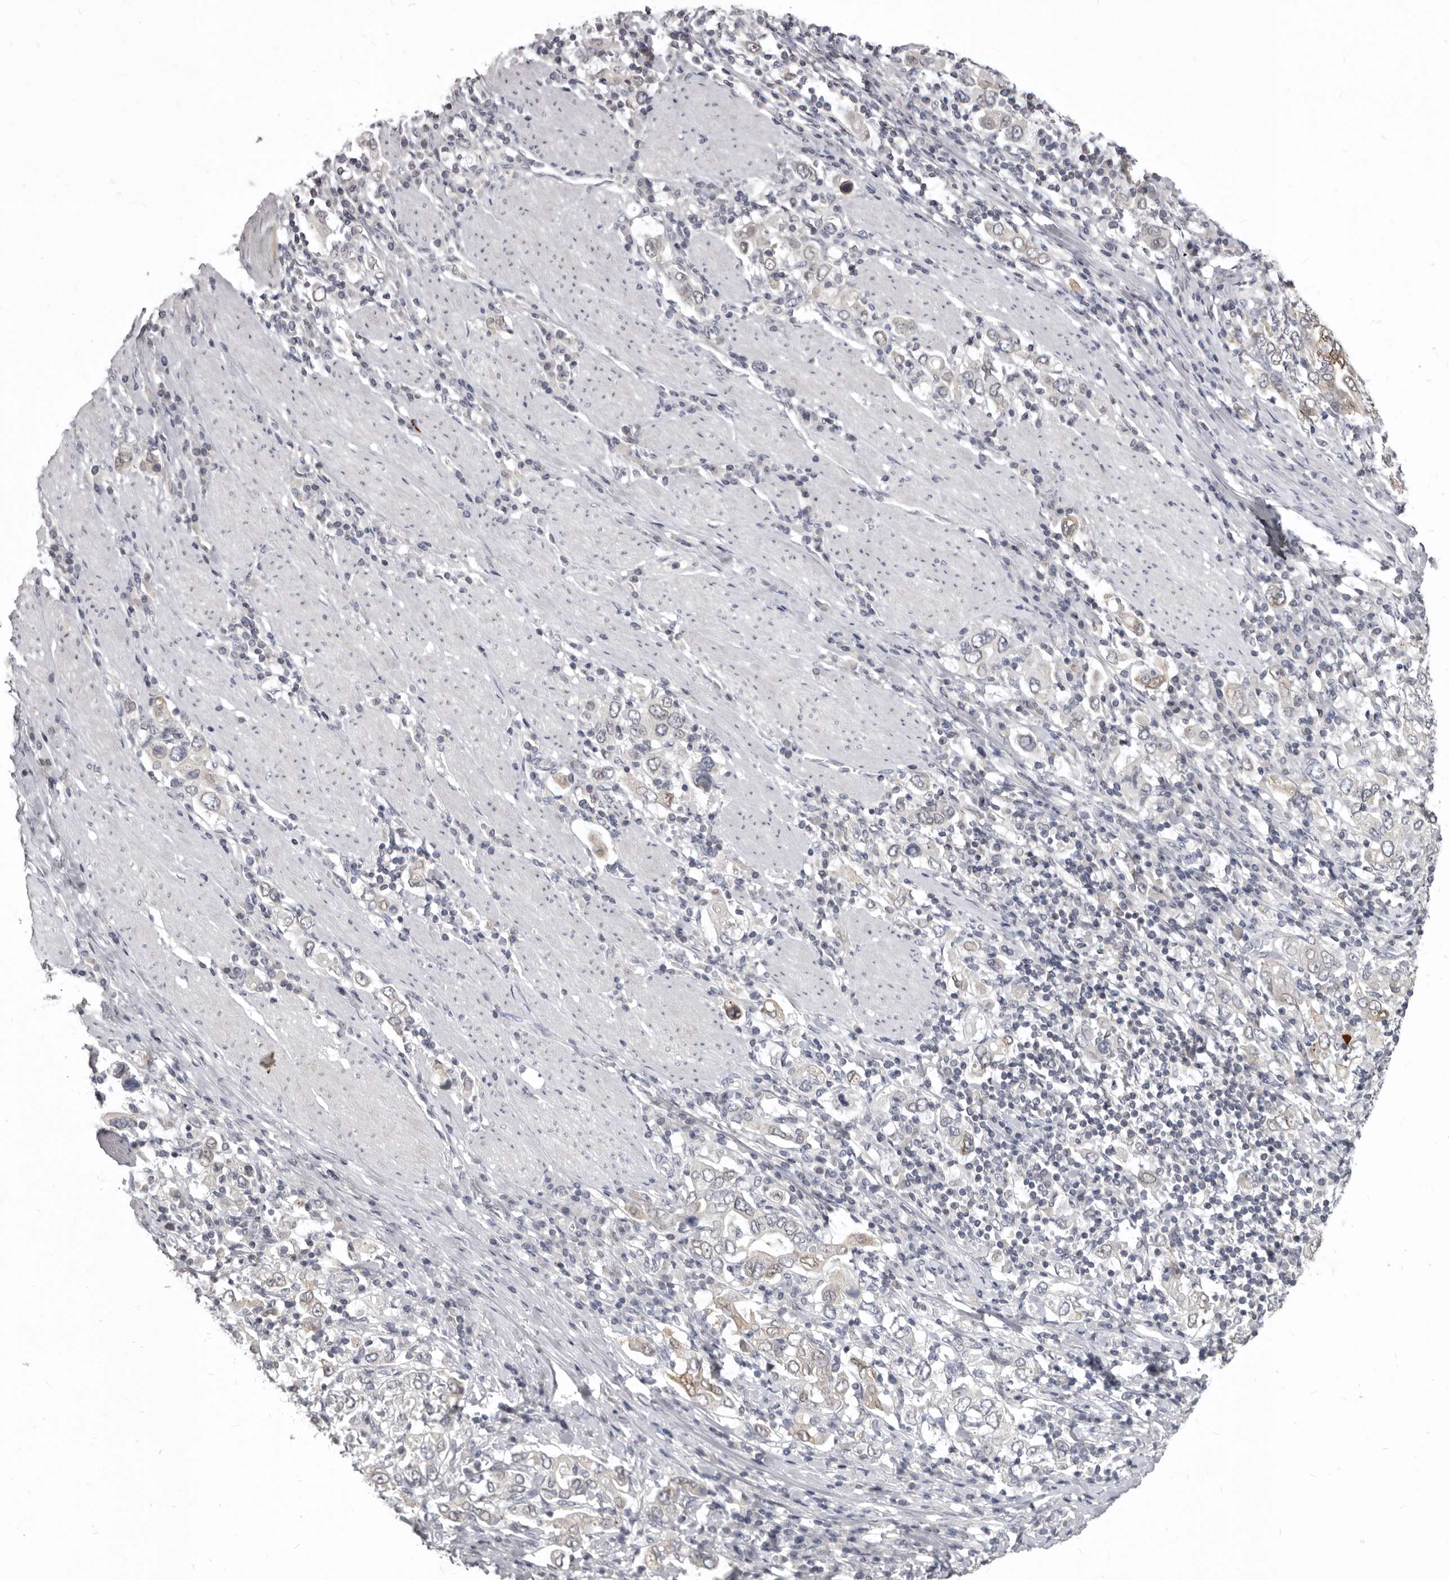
{"staining": {"intensity": "weak", "quantity": "<25%", "location": "cytoplasmic/membranous"}, "tissue": "stomach cancer", "cell_type": "Tumor cells", "image_type": "cancer", "snomed": [{"axis": "morphology", "description": "Adenocarcinoma, NOS"}, {"axis": "topography", "description": "Stomach, upper"}], "caption": "An immunohistochemistry (IHC) photomicrograph of stomach cancer (adenocarcinoma) is shown. There is no staining in tumor cells of stomach cancer (adenocarcinoma).", "gene": "SULT1E1", "patient": {"sex": "male", "age": 62}}